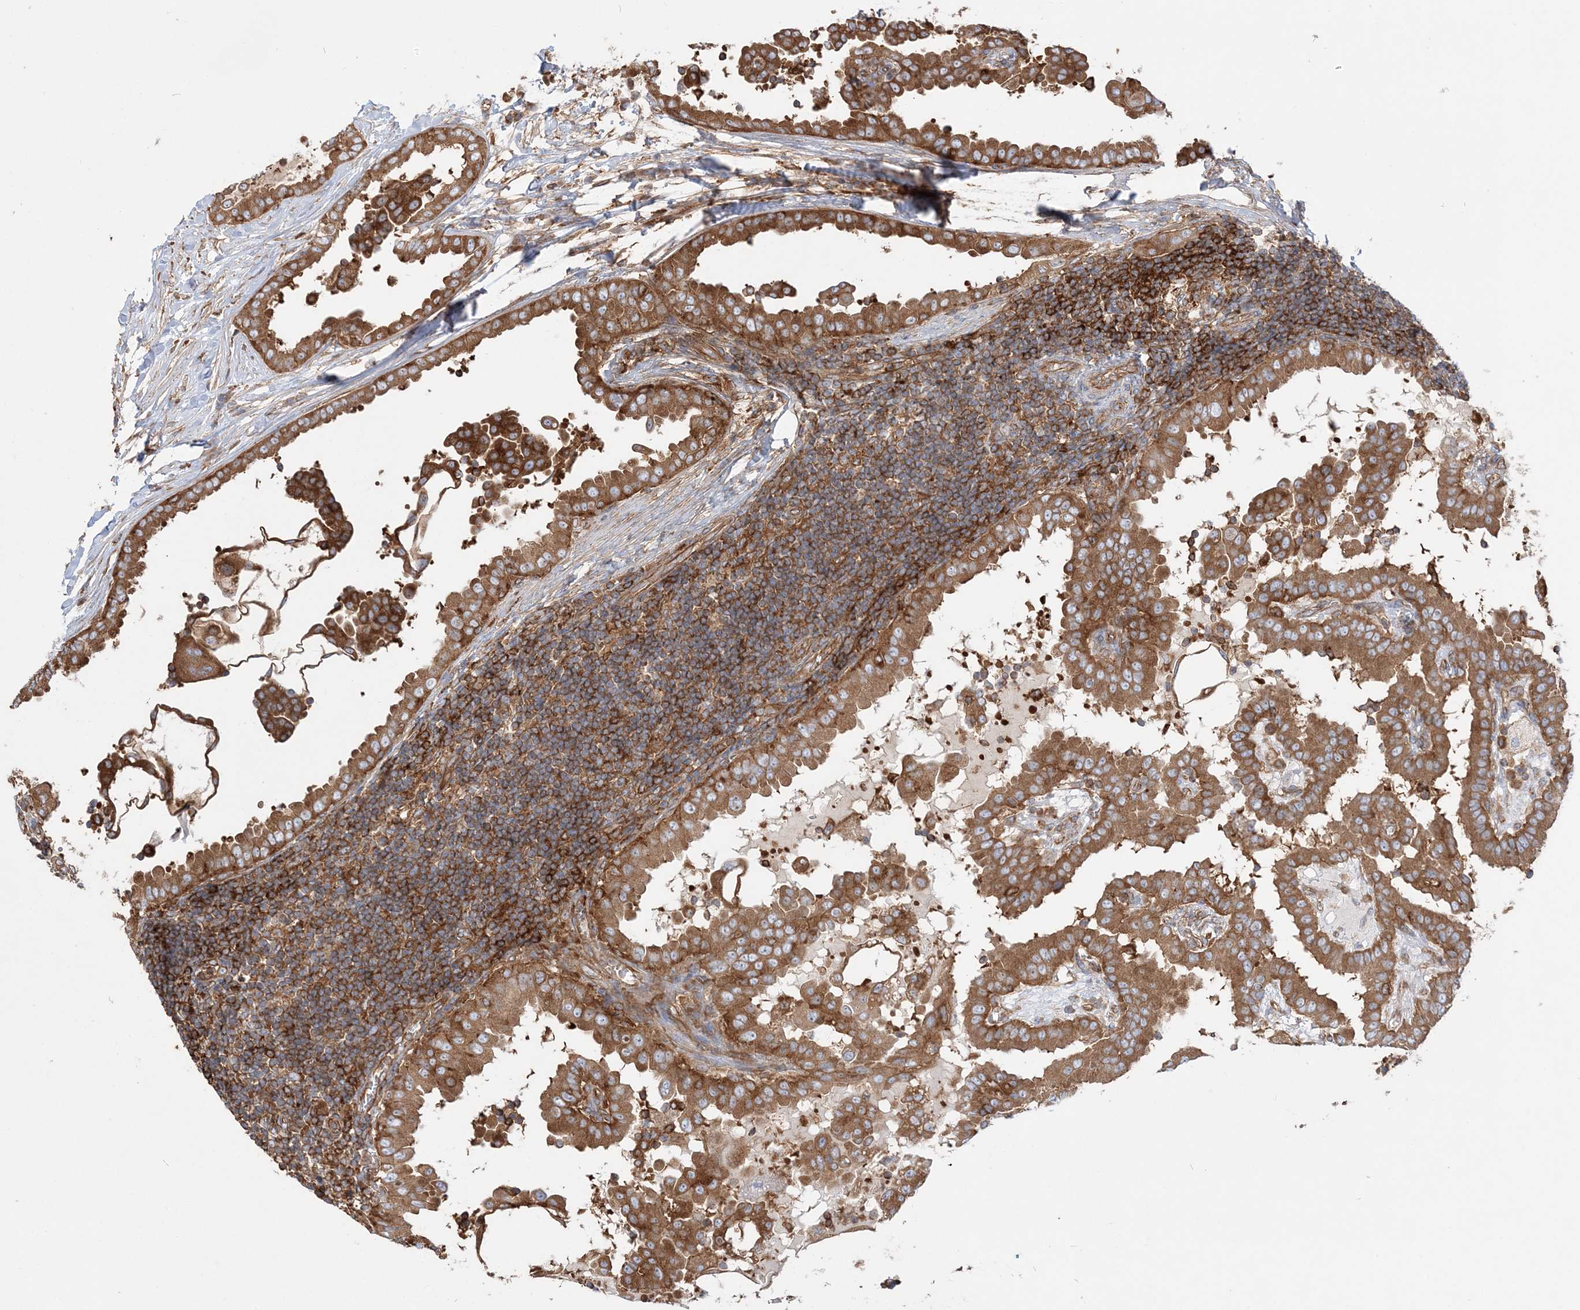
{"staining": {"intensity": "strong", "quantity": ">75%", "location": "cytoplasmic/membranous"}, "tissue": "thyroid cancer", "cell_type": "Tumor cells", "image_type": "cancer", "snomed": [{"axis": "morphology", "description": "Papillary adenocarcinoma, NOS"}, {"axis": "topography", "description": "Thyroid gland"}], "caption": "A brown stain highlights strong cytoplasmic/membranous staining of a protein in human thyroid cancer (papillary adenocarcinoma) tumor cells. (DAB (3,3'-diaminobenzidine) IHC, brown staining for protein, blue staining for nuclei).", "gene": "TBC1D5", "patient": {"sex": "male", "age": 33}}